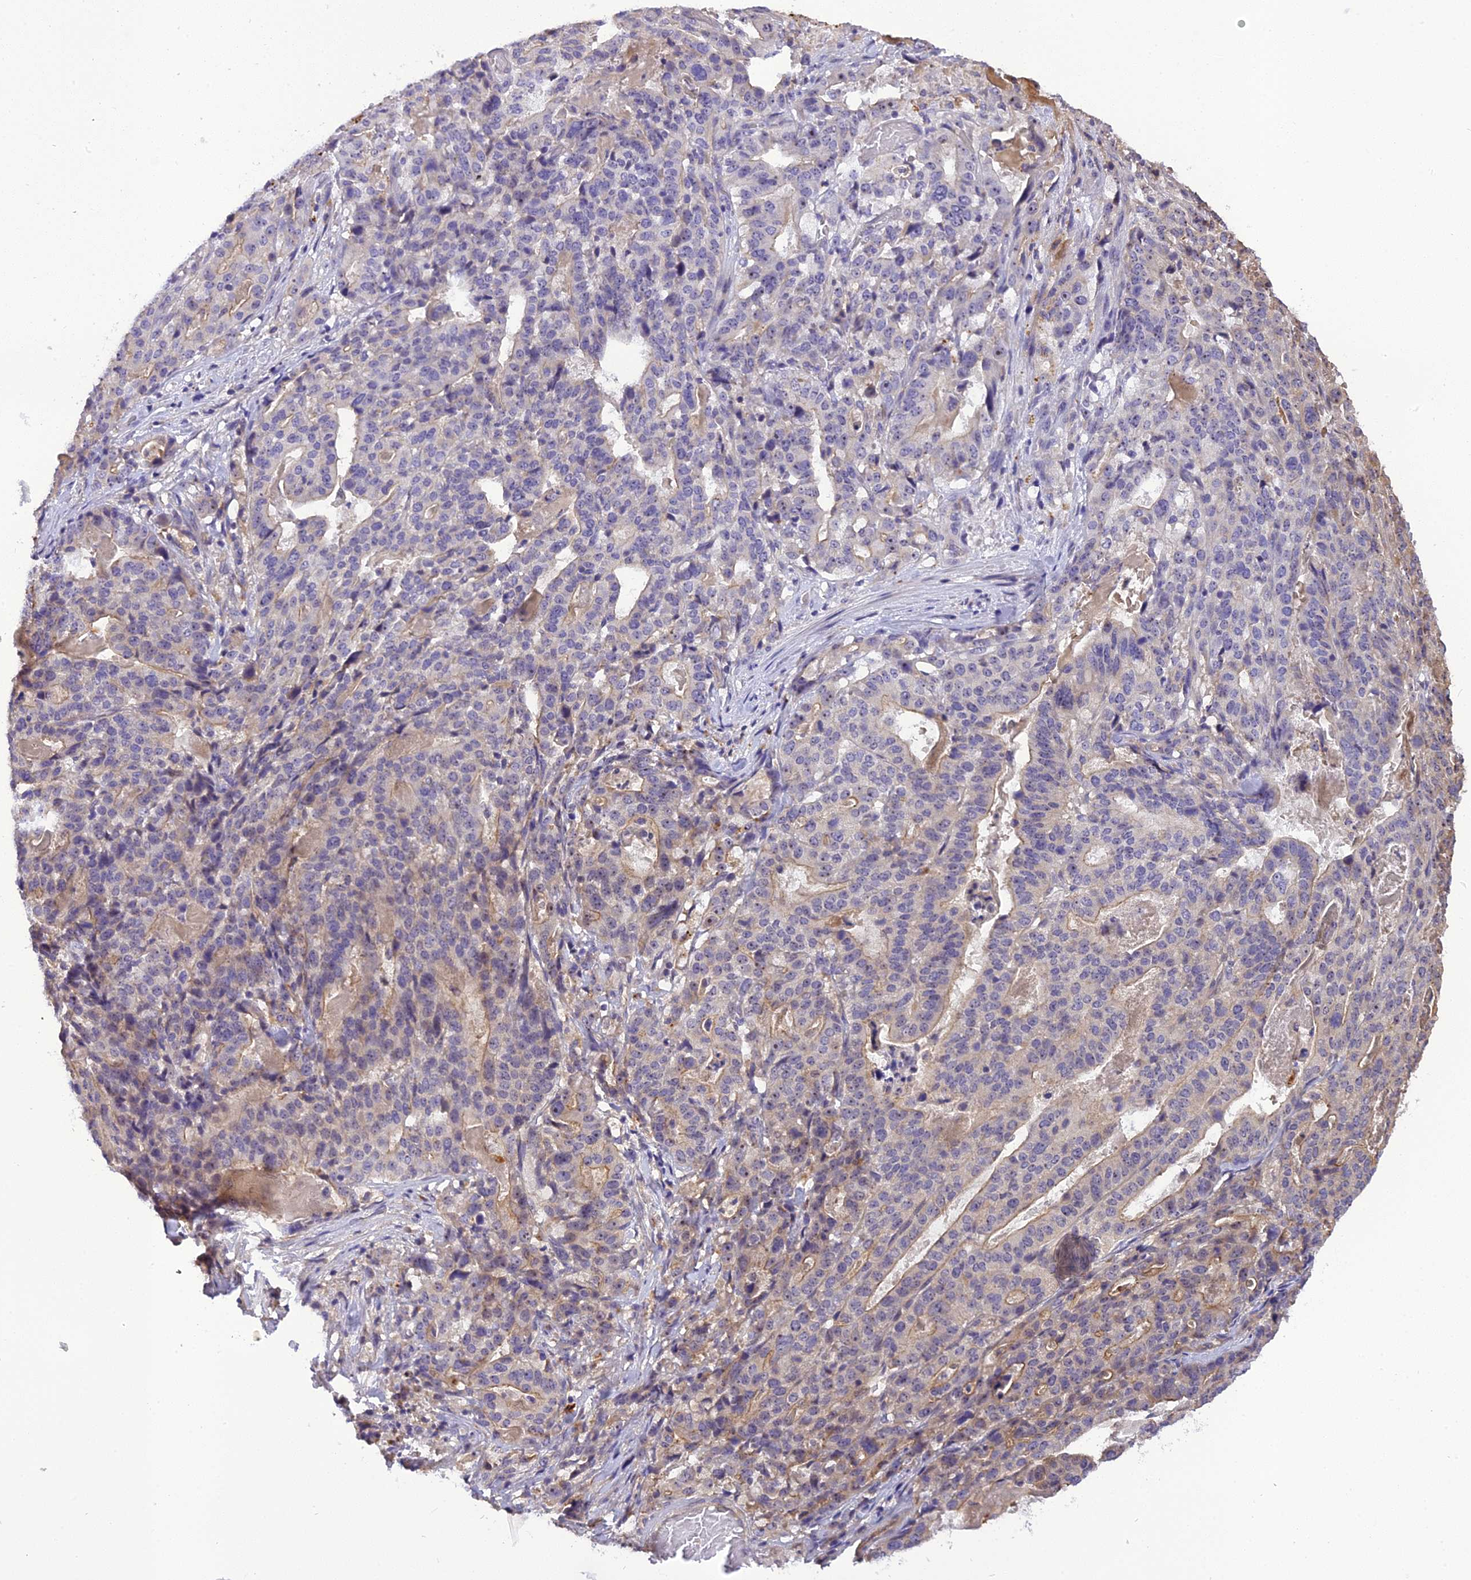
{"staining": {"intensity": "weak", "quantity": "<25%", "location": "cytoplasmic/membranous"}, "tissue": "stomach cancer", "cell_type": "Tumor cells", "image_type": "cancer", "snomed": [{"axis": "morphology", "description": "Adenocarcinoma, NOS"}, {"axis": "topography", "description": "Stomach"}], "caption": "Human adenocarcinoma (stomach) stained for a protein using immunohistochemistry demonstrates no positivity in tumor cells.", "gene": "FNIP2", "patient": {"sex": "male", "age": 48}}